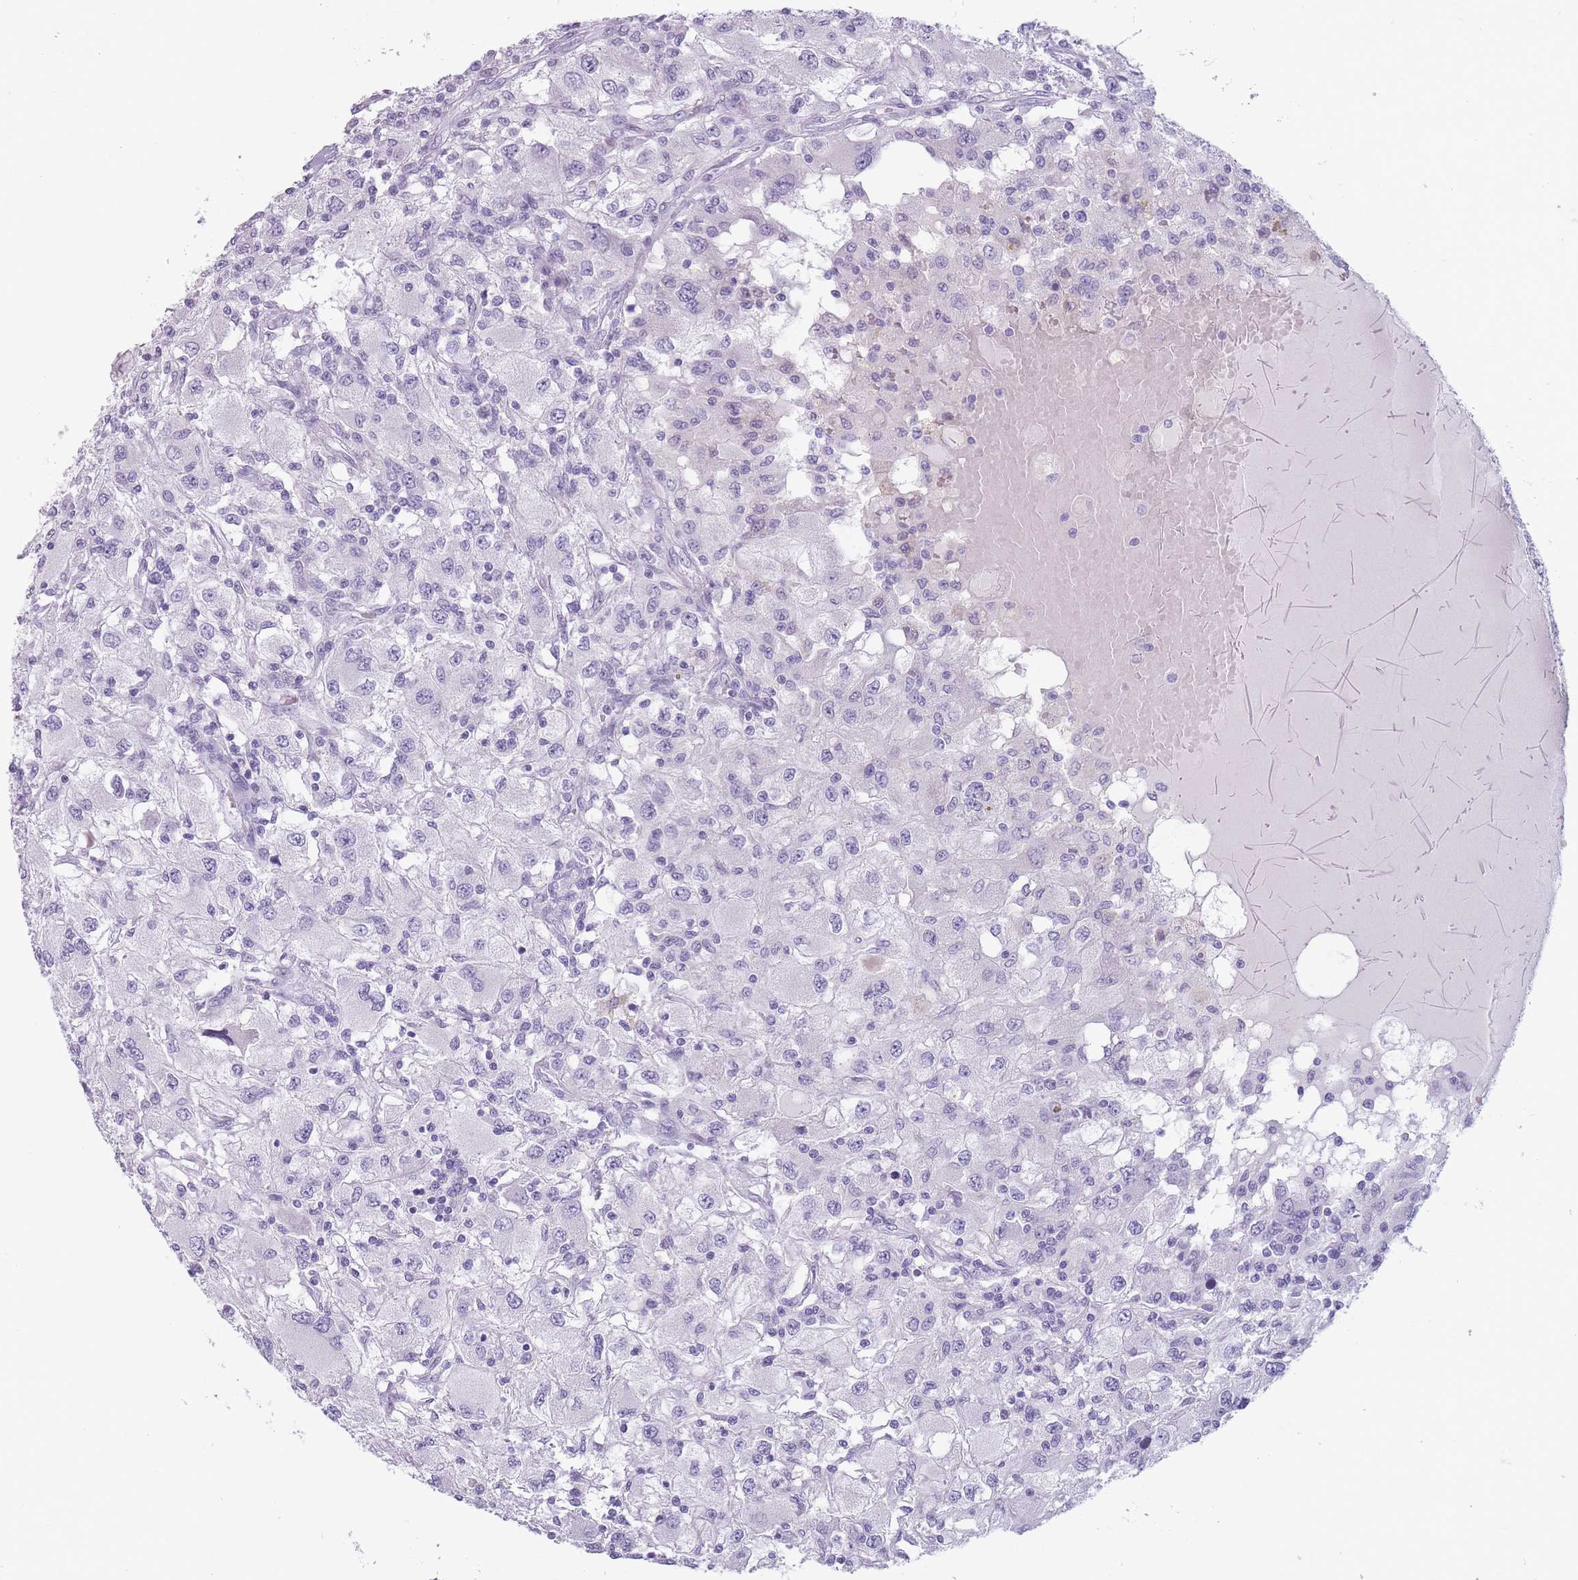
{"staining": {"intensity": "negative", "quantity": "none", "location": "none"}, "tissue": "renal cancer", "cell_type": "Tumor cells", "image_type": "cancer", "snomed": [{"axis": "morphology", "description": "Adenocarcinoma, NOS"}, {"axis": "topography", "description": "Kidney"}], "caption": "Tumor cells are negative for protein expression in human renal adenocarcinoma. Nuclei are stained in blue.", "gene": "CCNO", "patient": {"sex": "female", "age": 67}}